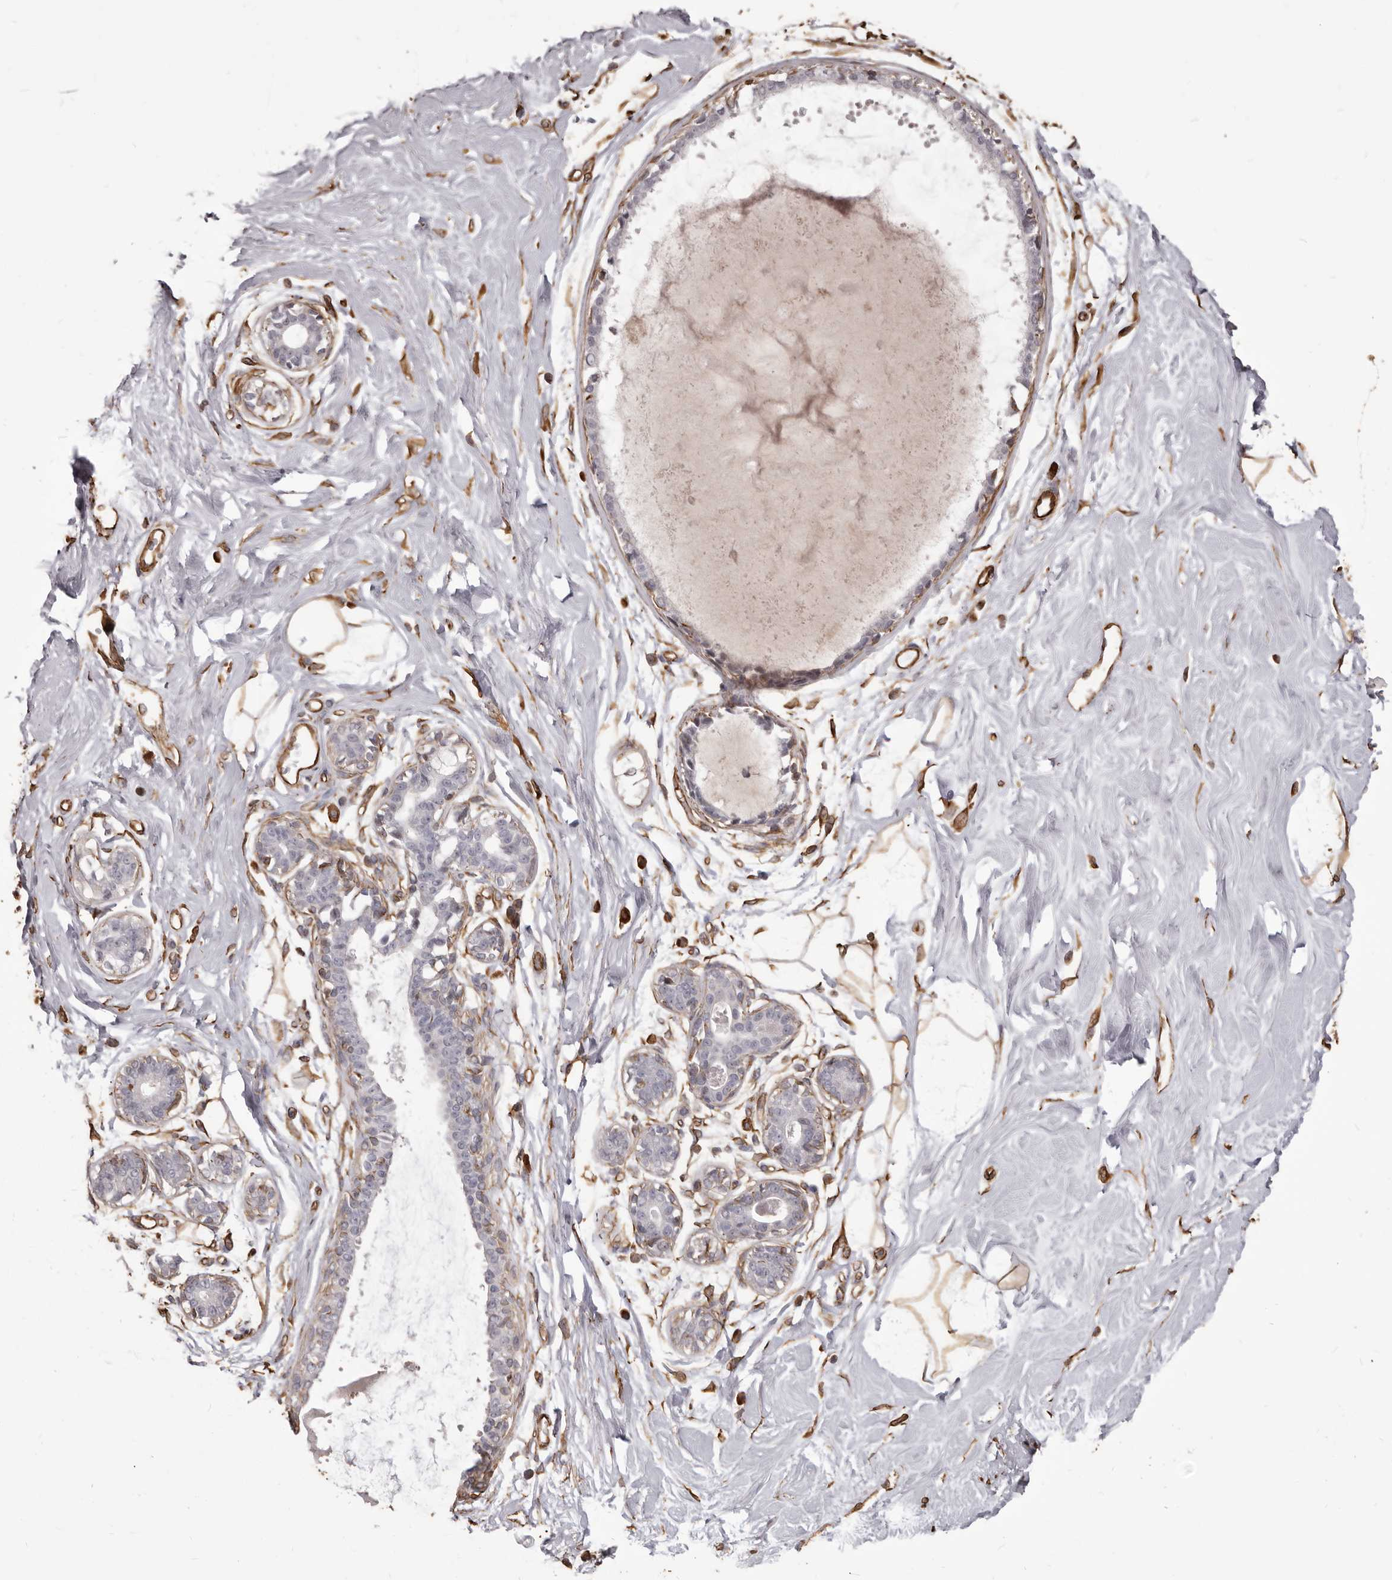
{"staining": {"intensity": "moderate", "quantity": ">75%", "location": "cytoplasmic/membranous"}, "tissue": "breast", "cell_type": "Adipocytes", "image_type": "normal", "snomed": [{"axis": "morphology", "description": "Normal tissue, NOS"}, {"axis": "topography", "description": "Breast"}], "caption": "Protein staining exhibits moderate cytoplasmic/membranous staining in approximately >75% of adipocytes in normal breast.", "gene": "MTURN", "patient": {"sex": "female", "age": 45}}